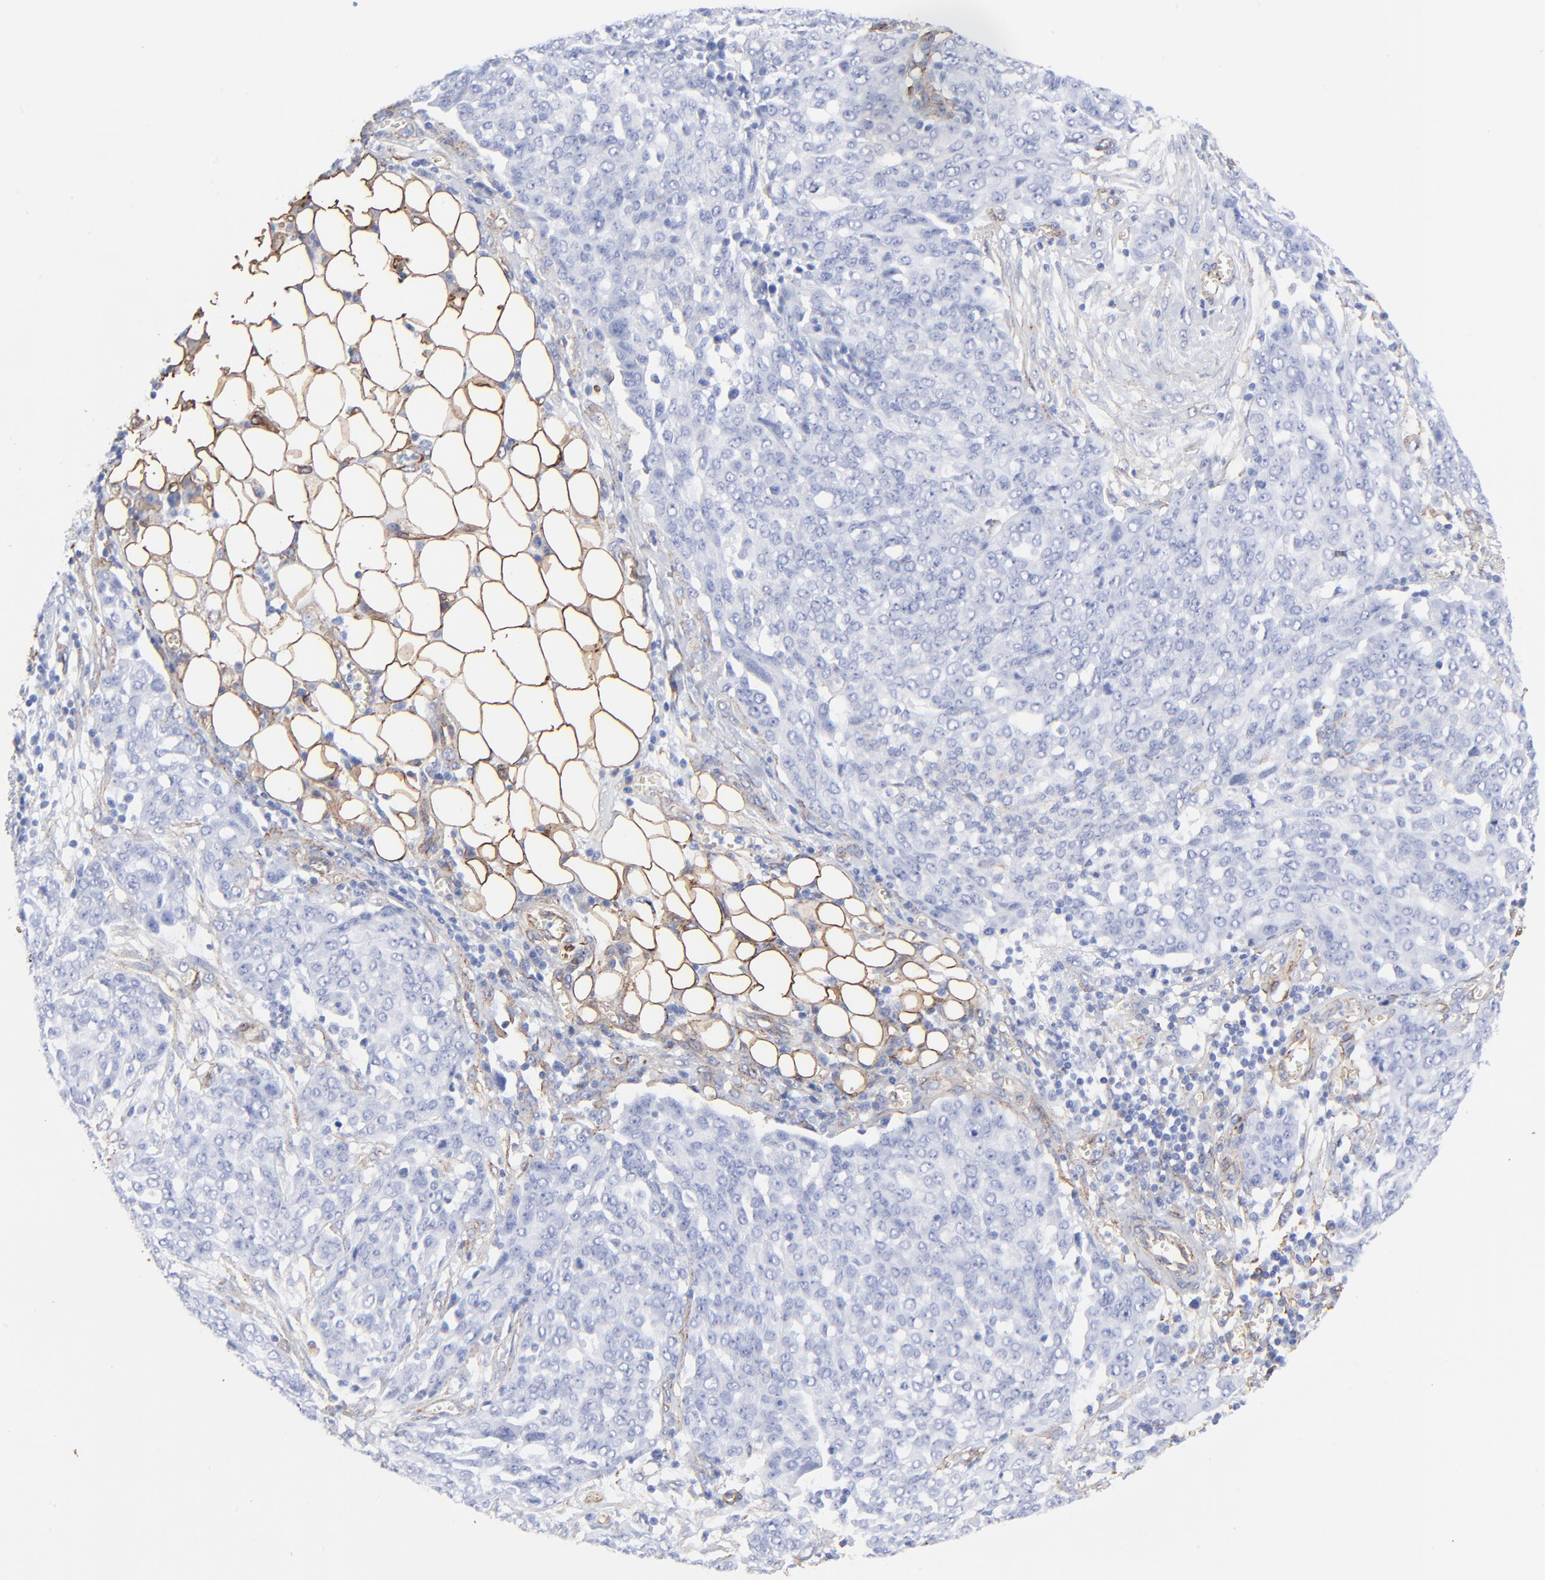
{"staining": {"intensity": "negative", "quantity": "none", "location": "none"}, "tissue": "ovarian cancer", "cell_type": "Tumor cells", "image_type": "cancer", "snomed": [{"axis": "morphology", "description": "Cystadenocarcinoma, serous, NOS"}, {"axis": "topography", "description": "Soft tissue"}, {"axis": "topography", "description": "Ovary"}], "caption": "High magnification brightfield microscopy of ovarian cancer (serous cystadenocarcinoma) stained with DAB (brown) and counterstained with hematoxylin (blue): tumor cells show no significant positivity.", "gene": "CAV1", "patient": {"sex": "female", "age": 57}}